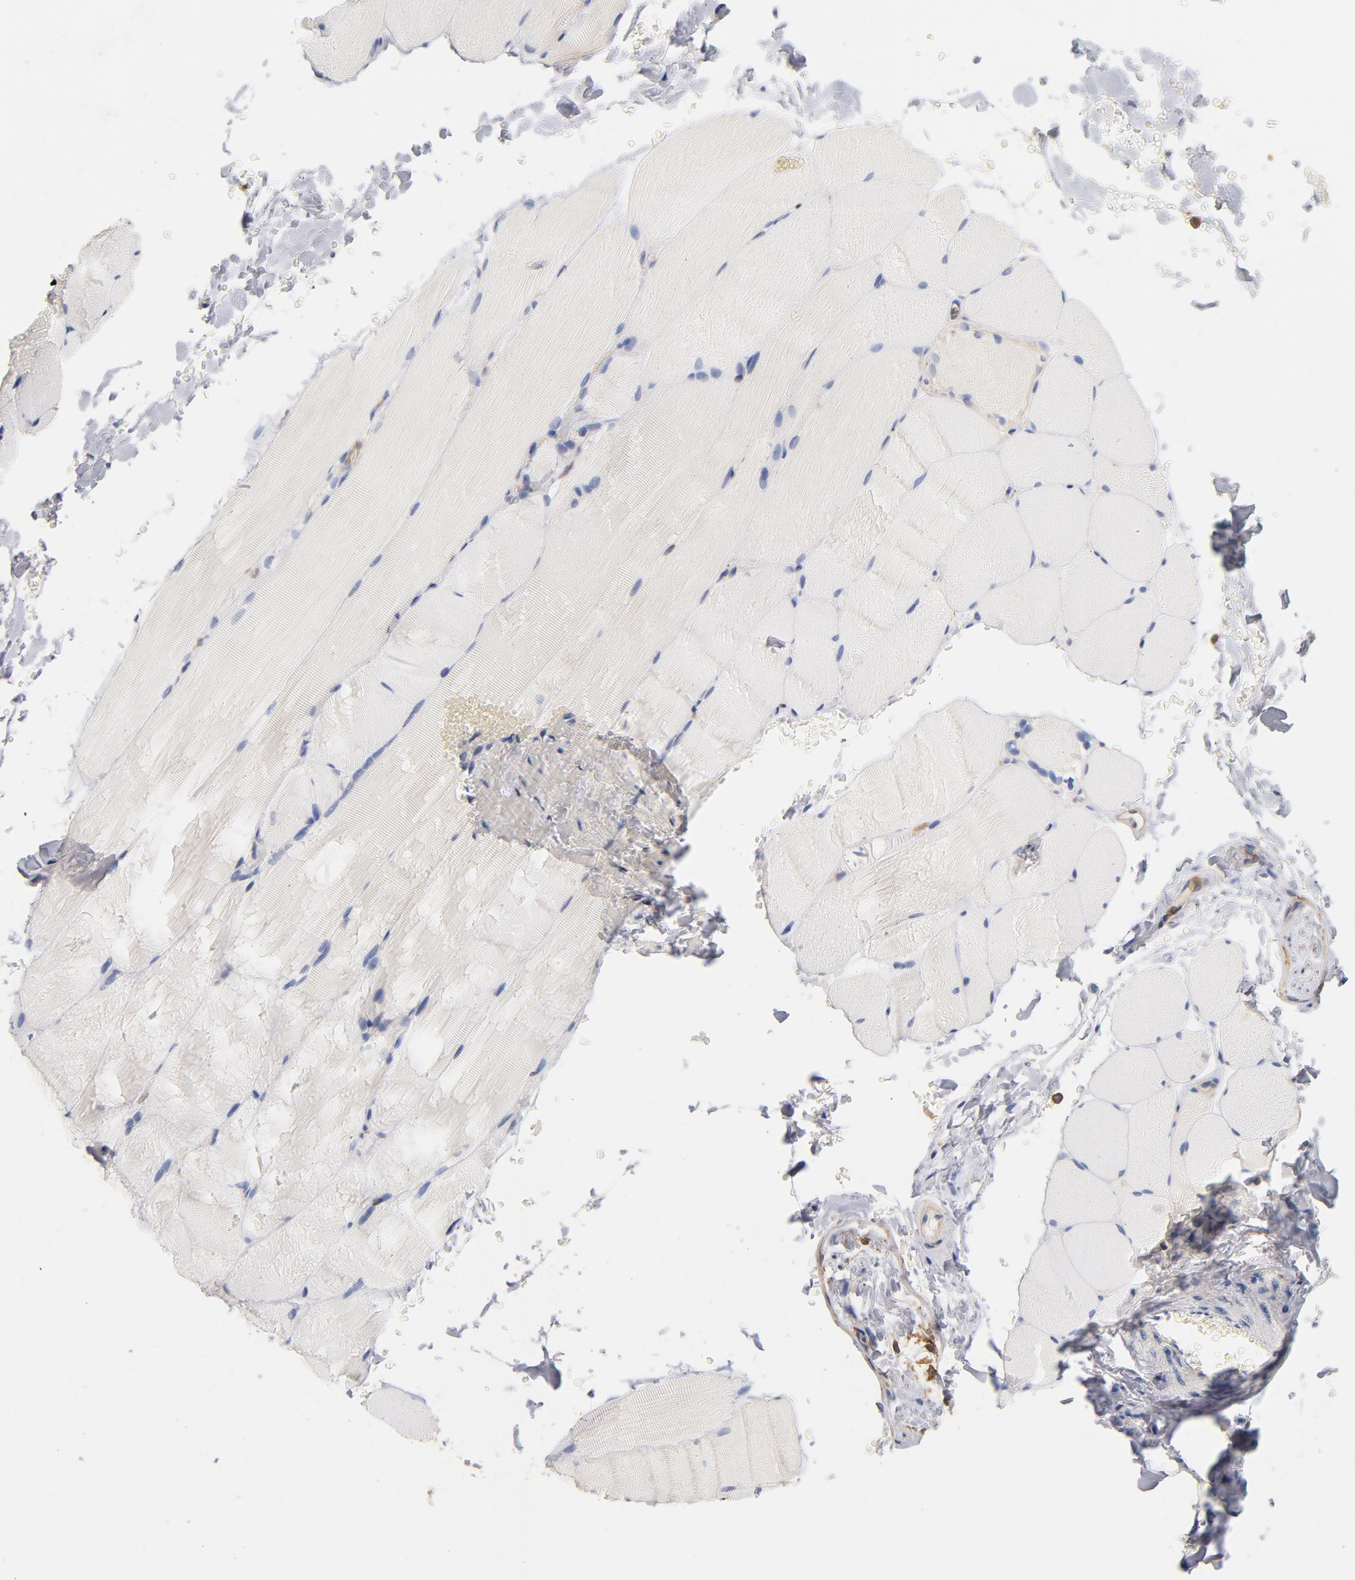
{"staining": {"intensity": "negative", "quantity": "none", "location": "none"}, "tissue": "skeletal muscle", "cell_type": "Myocytes", "image_type": "normal", "snomed": [{"axis": "morphology", "description": "Normal tissue, NOS"}, {"axis": "topography", "description": "Skeletal muscle"}, {"axis": "topography", "description": "Parathyroid gland"}], "caption": "Immunohistochemistry image of normal human skeletal muscle stained for a protein (brown), which reveals no positivity in myocytes. Nuclei are stained in blue.", "gene": "EZR", "patient": {"sex": "female", "age": 37}}